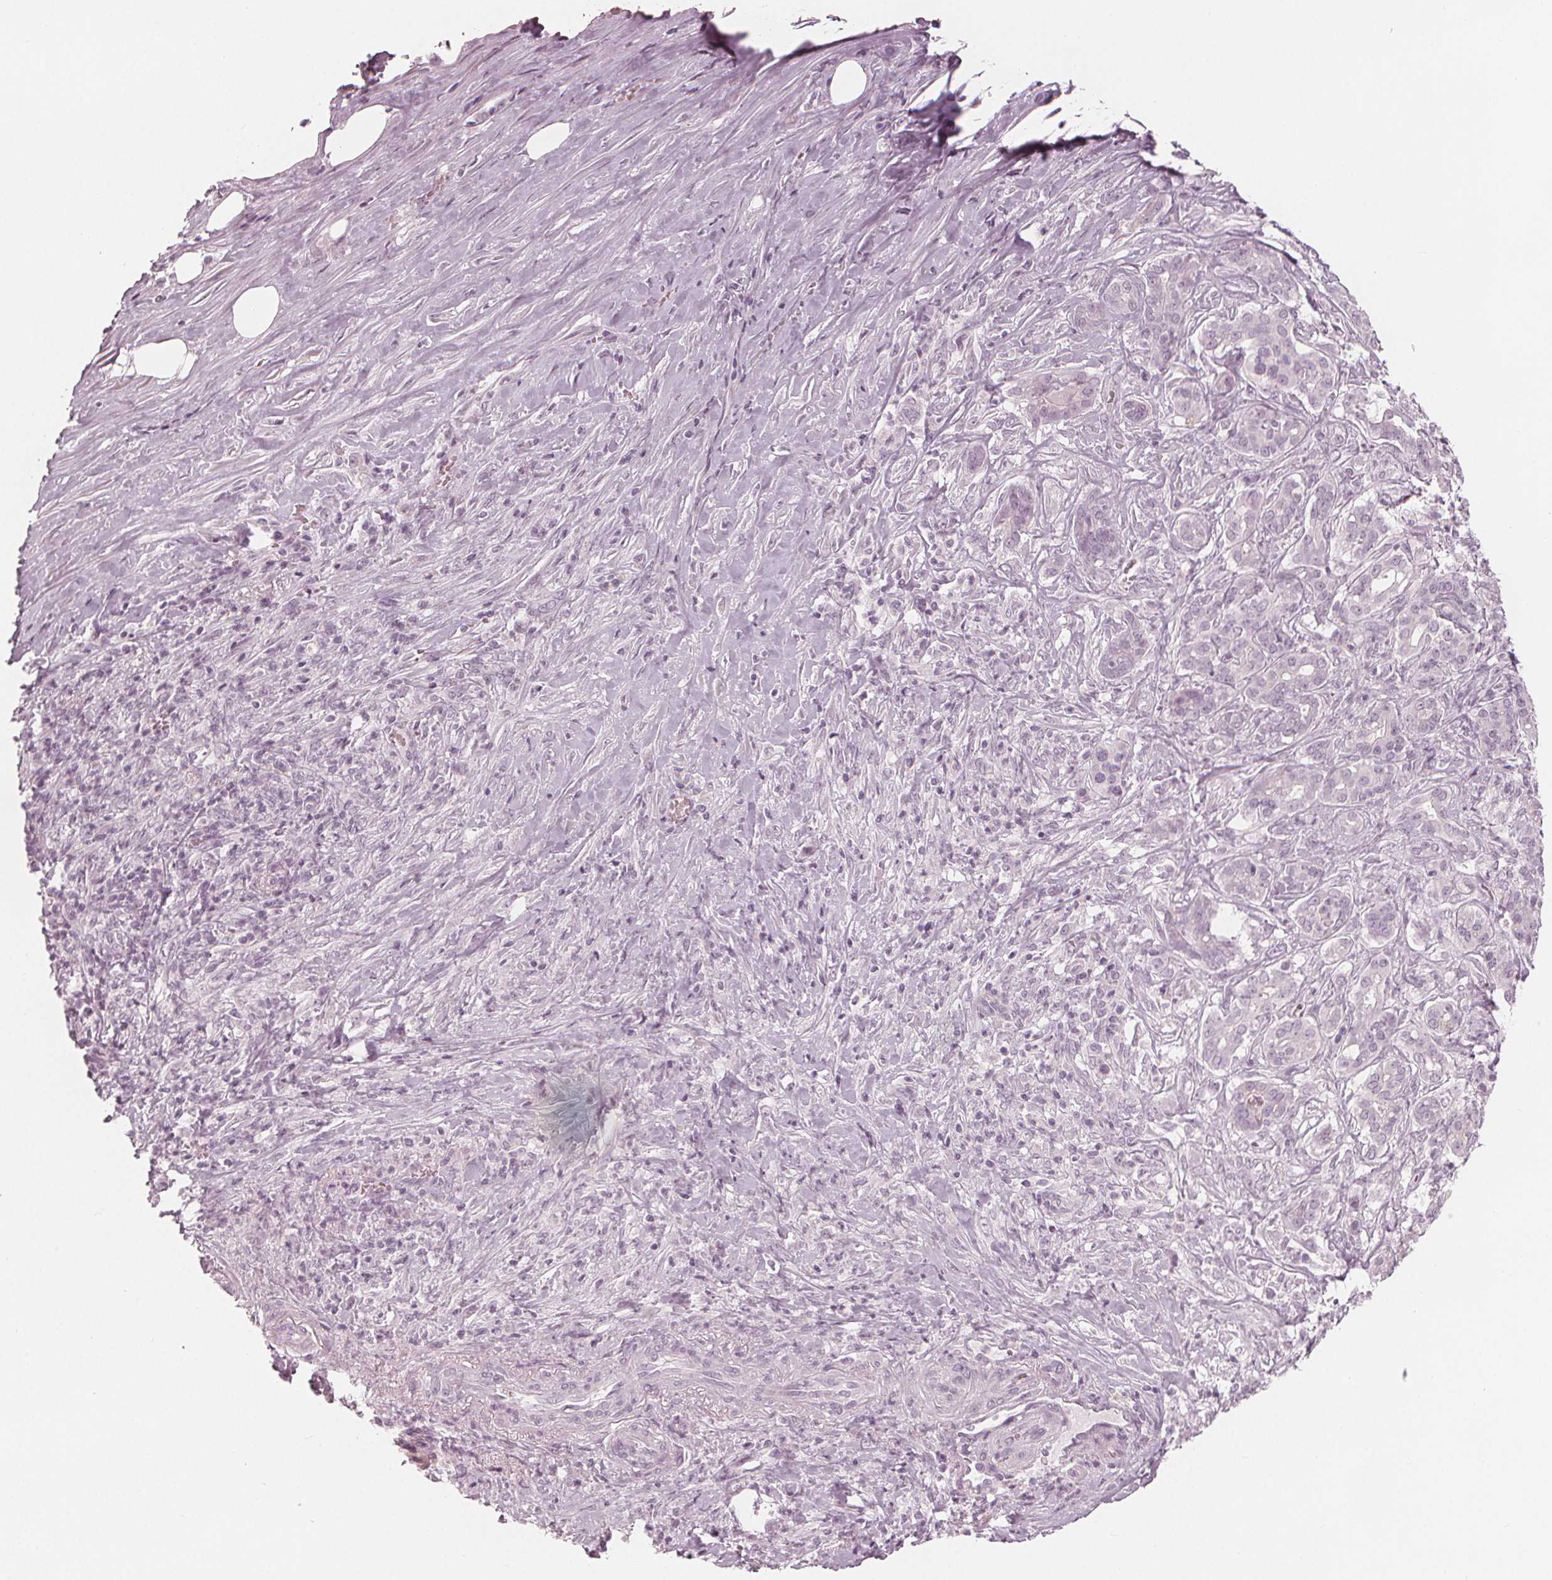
{"staining": {"intensity": "negative", "quantity": "none", "location": "none"}, "tissue": "pancreatic cancer", "cell_type": "Tumor cells", "image_type": "cancer", "snomed": [{"axis": "morphology", "description": "Normal tissue, NOS"}, {"axis": "morphology", "description": "Inflammation, NOS"}, {"axis": "morphology", "description": "Adenocarcinoma, NOS"}, {"axis": "topography", "description": "Pancreas"}], "caption": "Human pancreatic cancer stained for a protein using IHC displays no positivity in tumor cells.", "gene": "PAEP", "patient": {"sex": "male", "age": 57}}